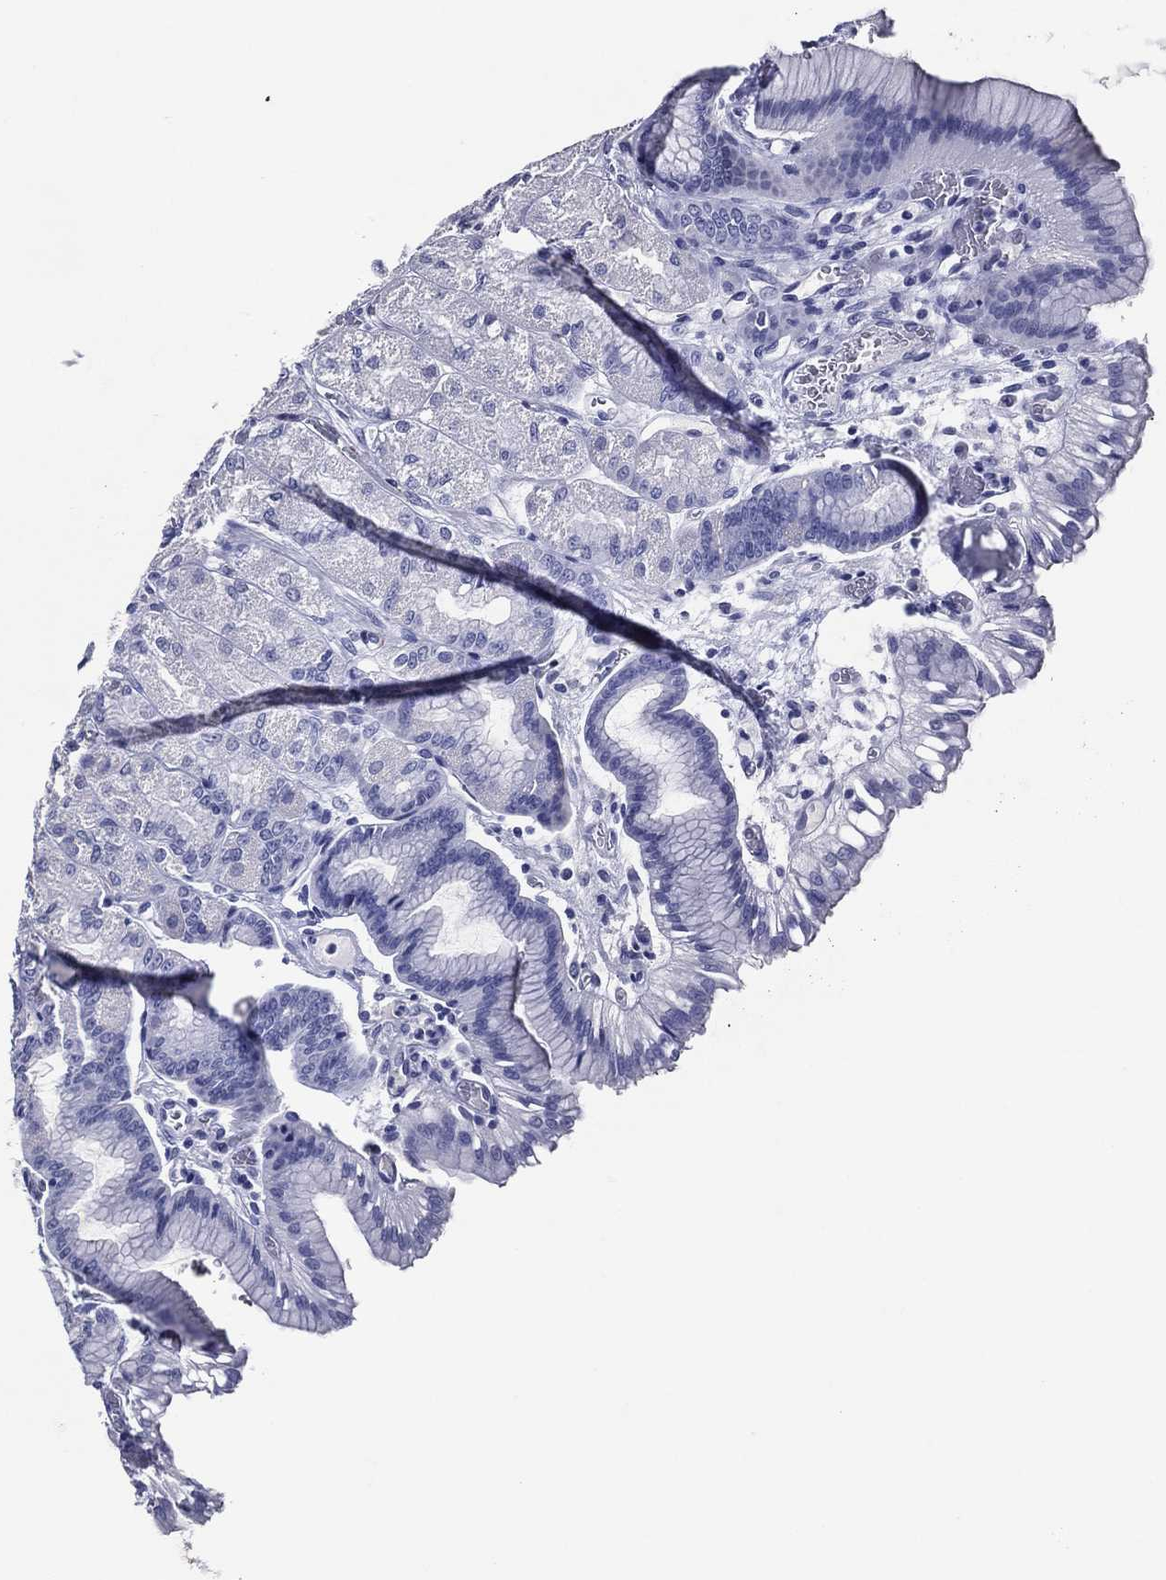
{"staining": {"intensity": "negative", "quantity": "none", "location": "none"}, "tissue": "stomach", "cell_type": "Glandular cells", "image_type": "normal", "snomed": [{"axis": "morphology", "description": "Normal tissue, NOS"}, {"axis": "morphology", "description": "Adenocarcinoma, NOS"}, {"axis": "morphology", "description": "Adenocarcinoma, High grade"}, {"axis": "topography", "description": "Stomach, upper"}, {"axis": "topography", "description": "Stomach"}], "caption": "Histopathology image shows no significant protein expression in glandular cells of normal stomach. (DAB (3,3'-diaminobenzidine) immunohistochemistry (IHC) visualized using brightfield microscopy, high magnification).", "gene": "ACE2", "patient": {"sex": "female", "age": 65}}